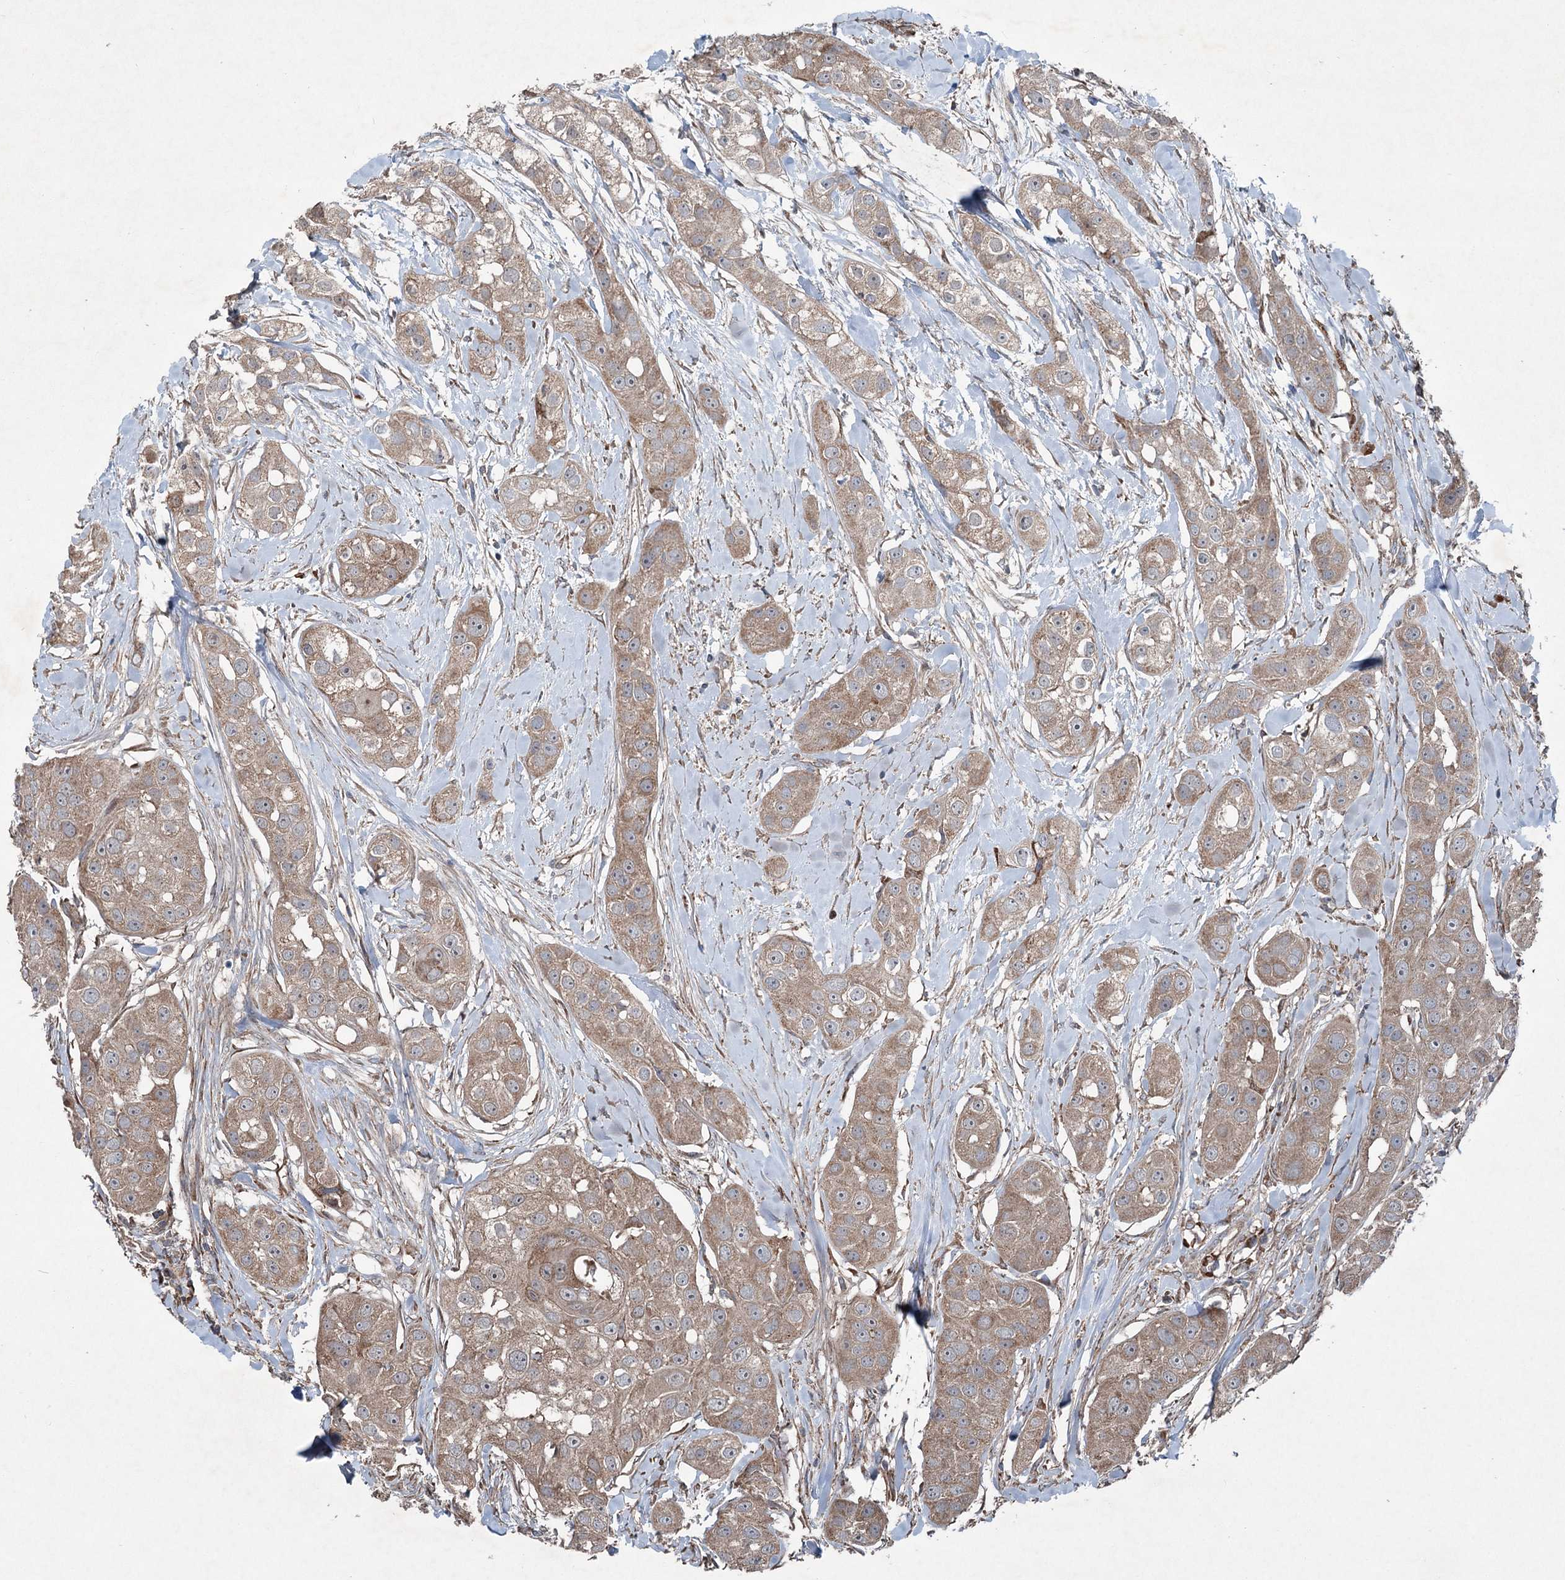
{"staining": {"intensity": "moderate", "quantity": ">75%", "location": "cytoplasmic/membranous"}, "tissue": "head and neck cancer", "cell_type": "Tumor cells", "image_type": "cancer", "snomed": [{"axis": "morphology", "description": "Normal tissue, NOS"}, {"axis": "morphology", "description": "Squamous cell carcinoma, NOS"}, {"axis": "topography", "description": "Skeletal muscle"}, {"axis": "topography", "description": "Head-Neck"}], "caption": "Immunohistochemistry (IHC) histopathology image of neoplastic tissue: human head and neck cancer stained using IHC demonstrates medium levels of moderate protein expression localized specifically in the cytoplasmic/membranous of tumor cells, appearing as a cytoplasmic/membranous brown color.", "gene": "SERINC5", "patient": {"sex": "male", "age": 51}}